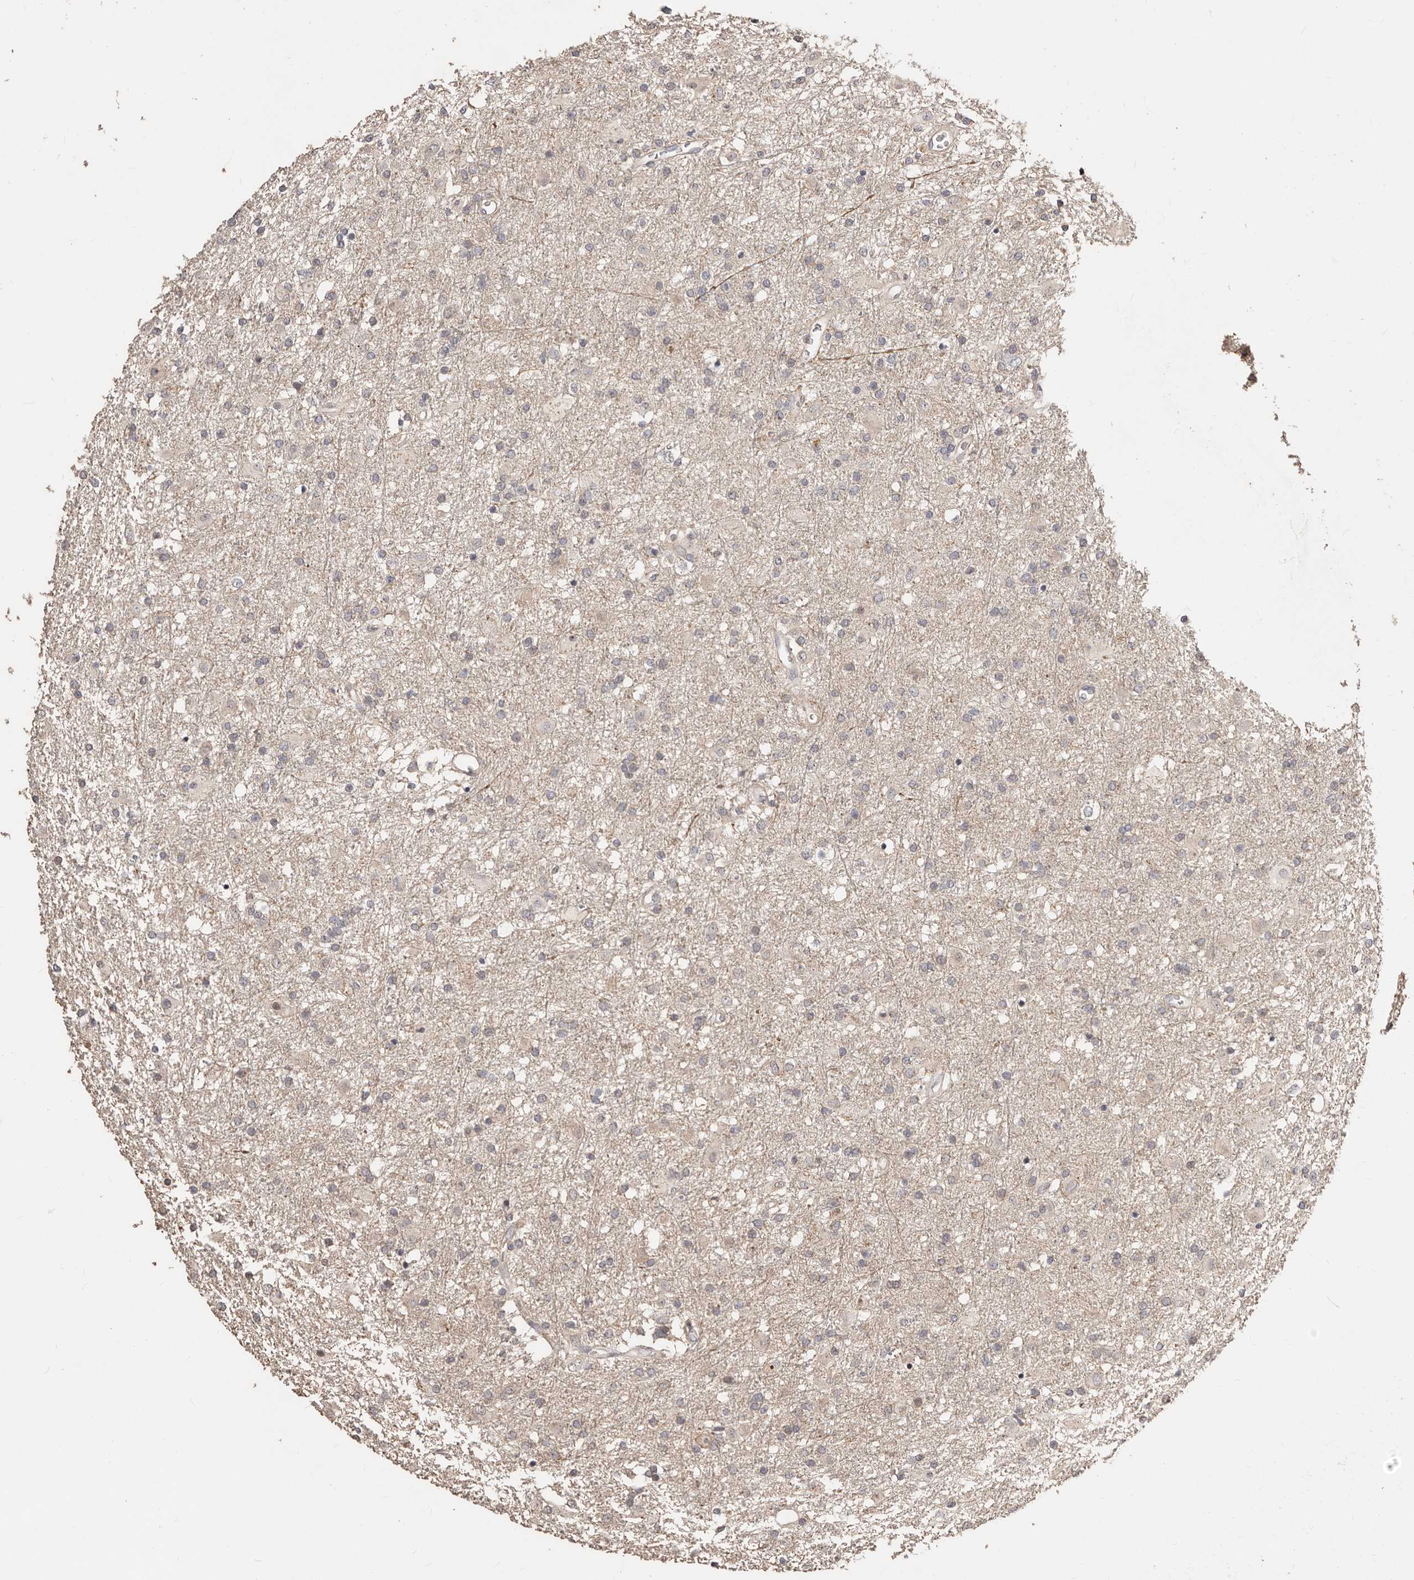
{"staining": {"intensity": "negative", "quantity": "none", "location": "none"}, "tissue": "glioma", "cell_type": "Tumor cells", "image_type": "cancer", "snomed": [{"axis": "morphology", "description": "Glioma, malignant, Low grade"}, {"axis": "topography", "description": "Brain"}], "caption": "A histopathology image of glioma stained for a protein shows no brown staining in tumor cells.", "gene": "APOL6", "patient": {"sex": "male", "age": 65}}